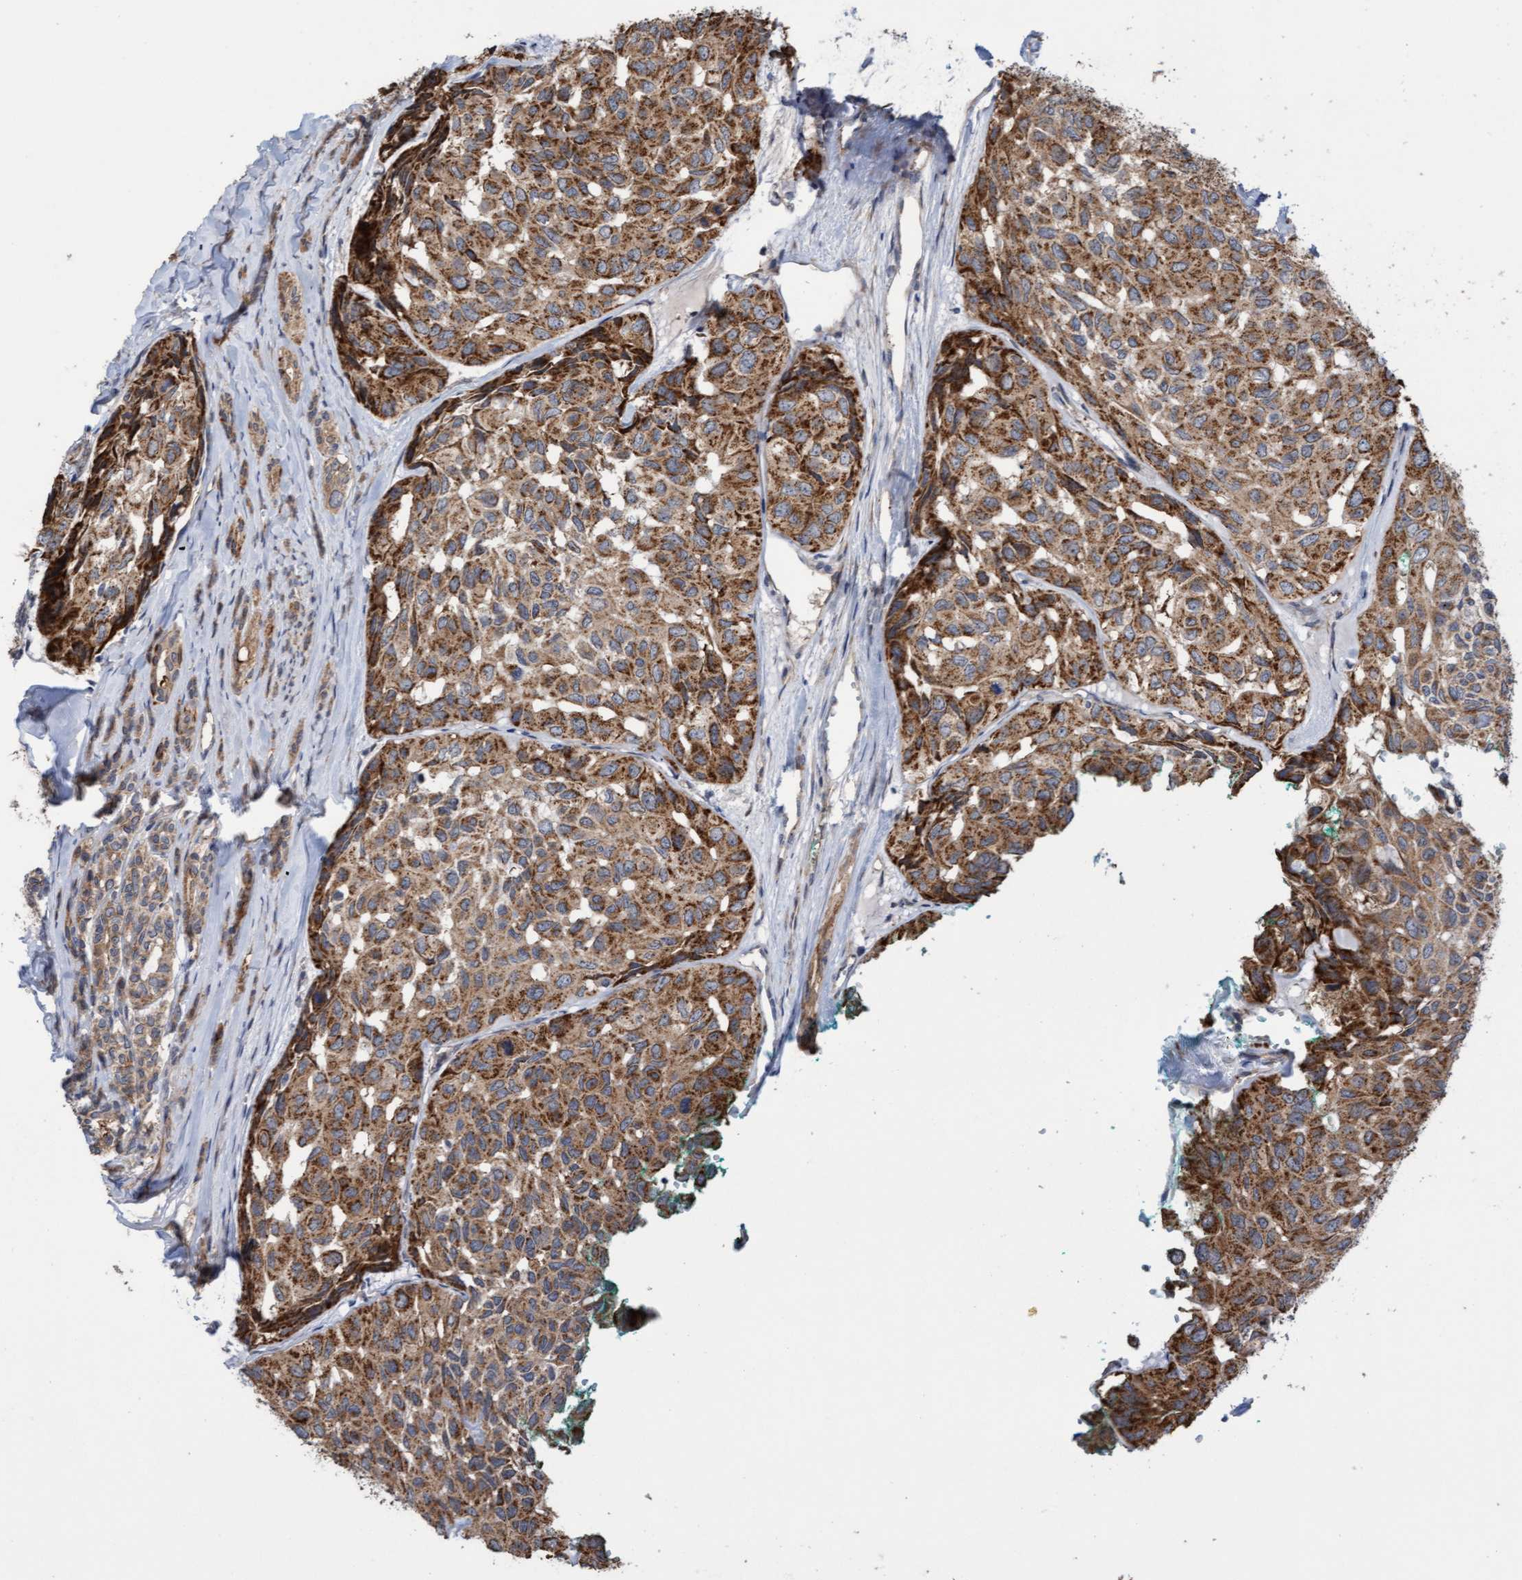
{"staining": {"intensity": "moderate", "quantity": ">75%", "location": "cytoplasmic/membranous"}, "tissue": "head and neck cancer", "cell_type": "Tumor cells", "image_type": "cancer", "snomed": [{"axis": "morphology", "description": "Adenocarcinoma, NOS"}, {"axis": "topography", "description": "Salivary gland, NOS"}, {"axis": "topography", "description": "Head-Neck"}], "caption": "Adenocarcinoma (head and neck) was stained to show a protein in brown. There is medium levels of moderate cytoplasmic/membranous positivity in approximately >75% of tumor cells.", "gene": "ITFG1", "patient": {"sex": "female", "age": 76}}